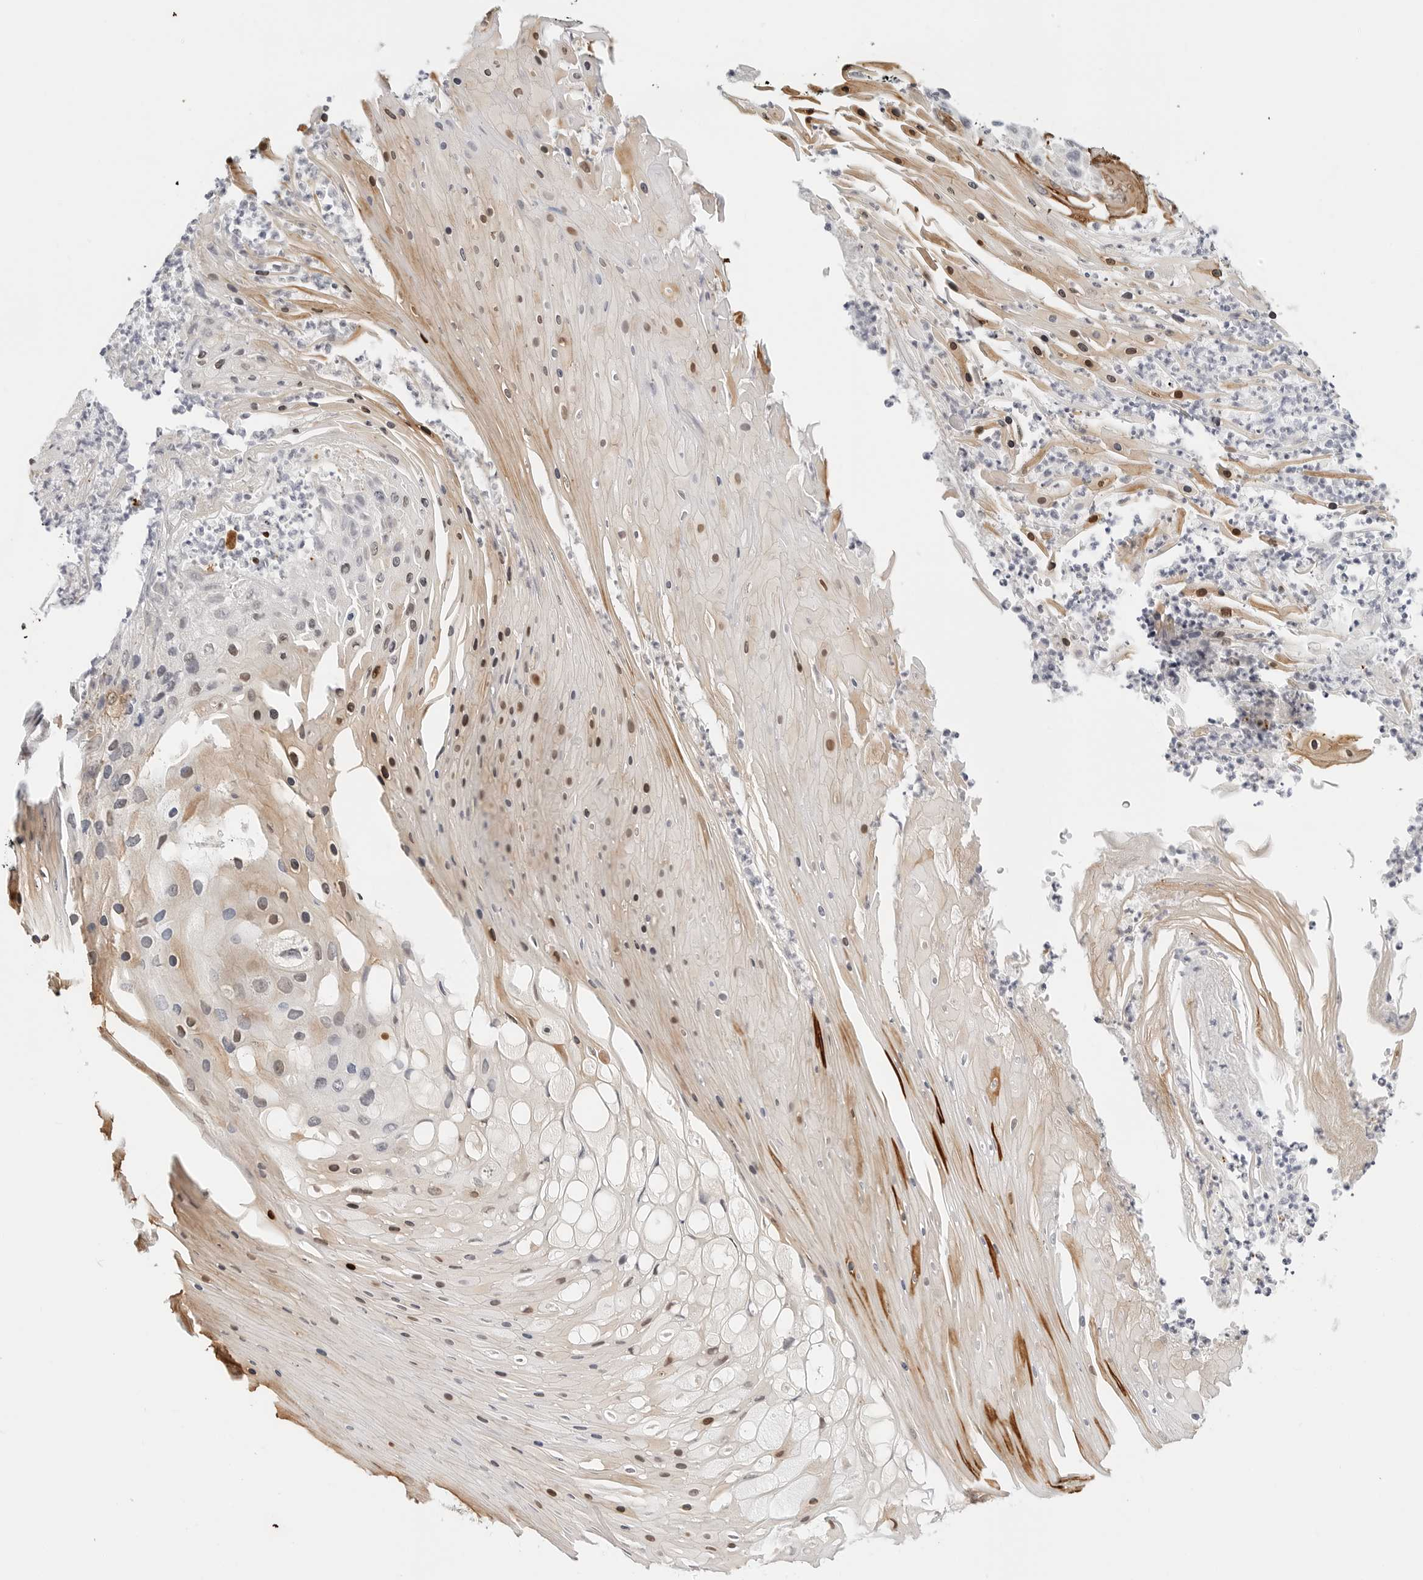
{"staining": {"intensity": "moderate", "quantity": "<25%", "location": "cytoplasmic/membranous,nuclear"}, "tissue": "skin cancer", "cell_type": "Tumor cells", "image_type": "cancer", "snomed": [{"axis": "morphology", "description": "Squamous cell carcinoma, NOS"}, {"axis": "topography", "description": "Skin"}], "caption": "Immunohistochemistry (IHC) of squamous cell carcinoma (skin) reveals low levels of moderate cytoplasmic/membranous and nuclear expression in about <25% of tumor cells. Using DAB (brown) and hematoxylin (blue) stains, captured at high magnification using brightfield microscopy.", "gene": "SPIDR", "patient": {"sex": "female", "age": 88}}